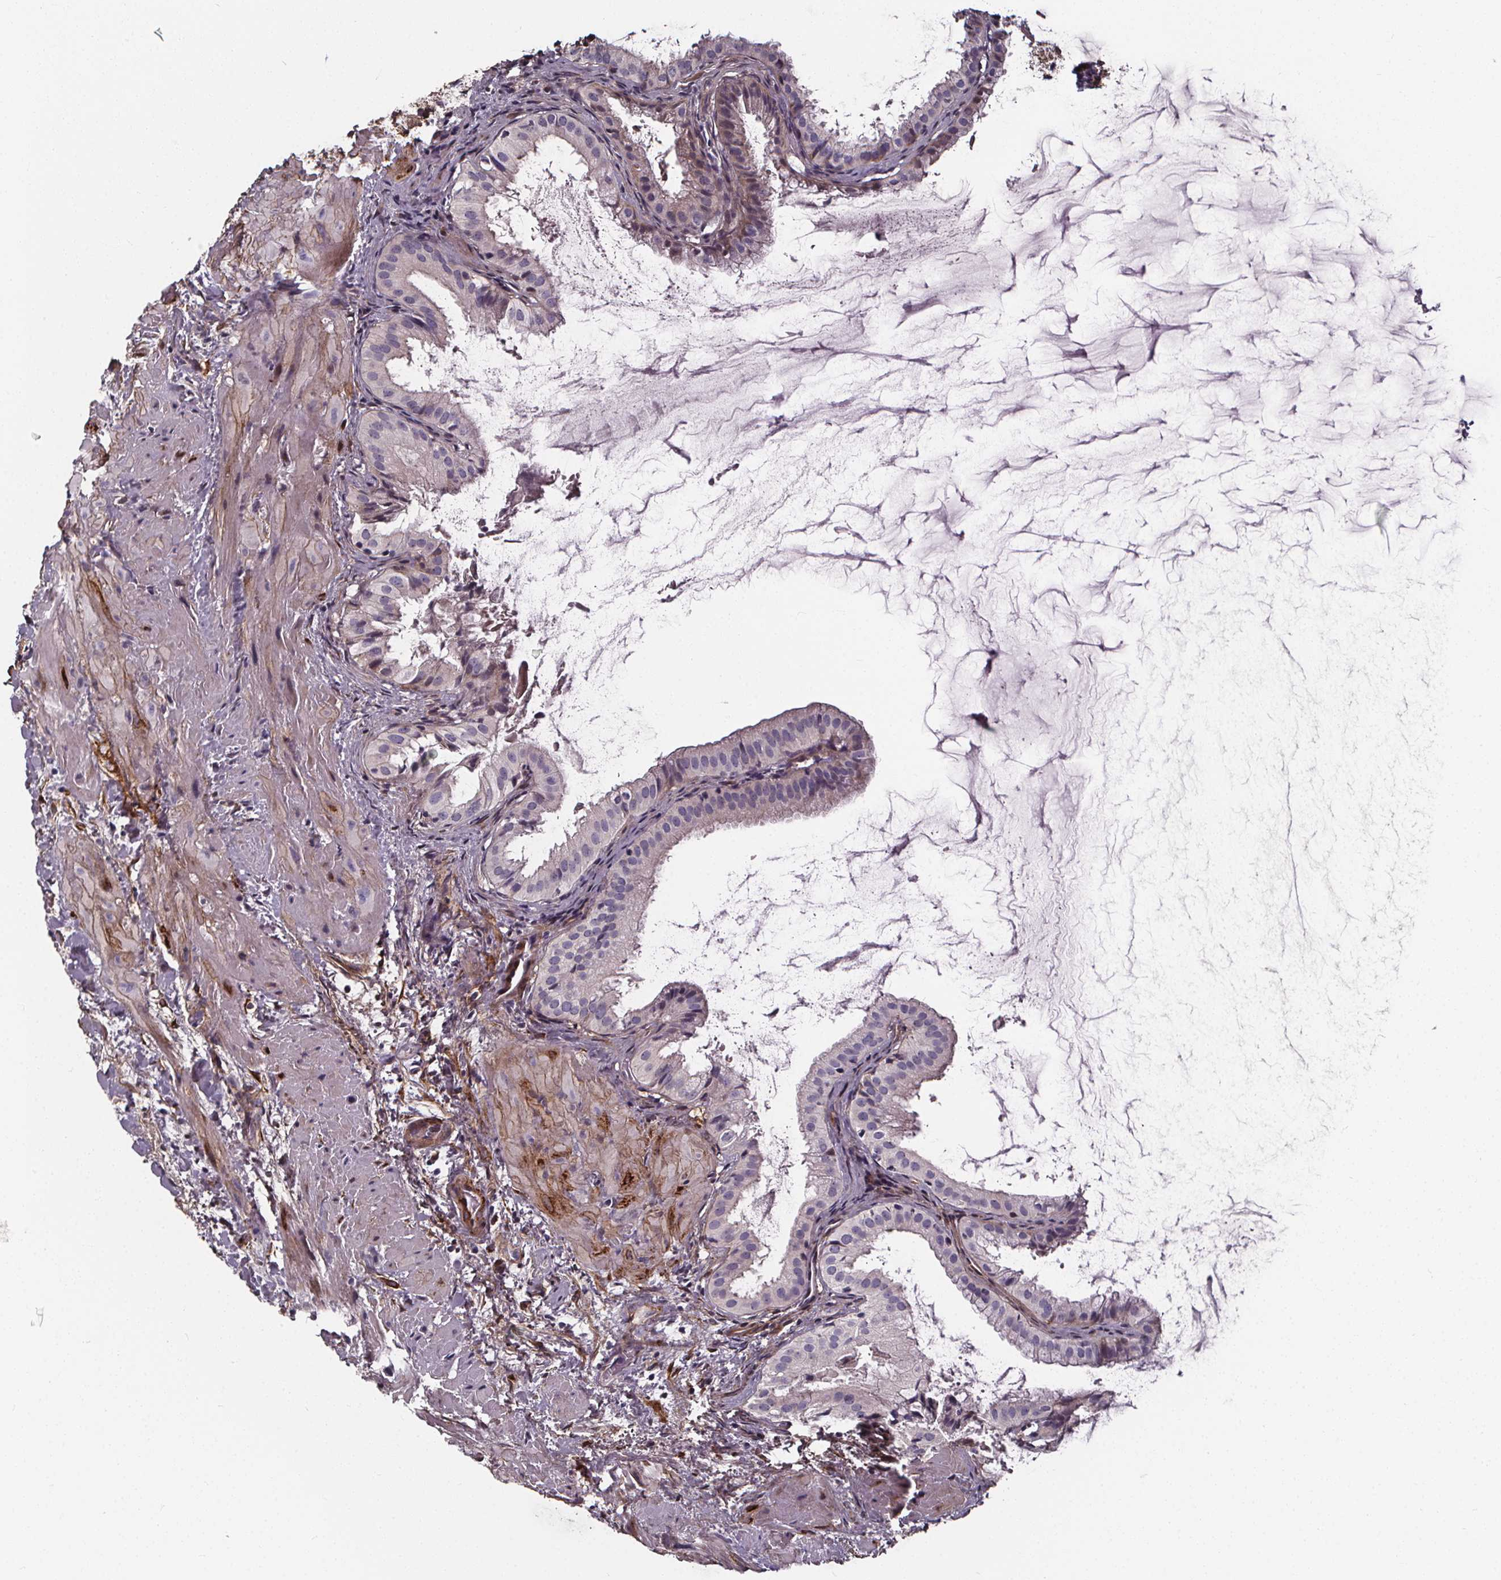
{"staining": {"intensity": "negative", "quantity": "none", "location": "none"}, "tissue": "gallbladder", "cell_type": "Glandular cells", "image_type": "normal", "snomed": [{"axis": "morphology", "description": "Normal tissue, NOS"}, {"axis": "topography", "description": "Gallbladder"}], "caption": "Immunohistochemistry histopathology image of benign gallbladder: gallbladder stained with DAB demonstrates no significant protein staining in glandular cells.", "gene": "AEBP1", "patient": {"sex": "male", "age": 70}}